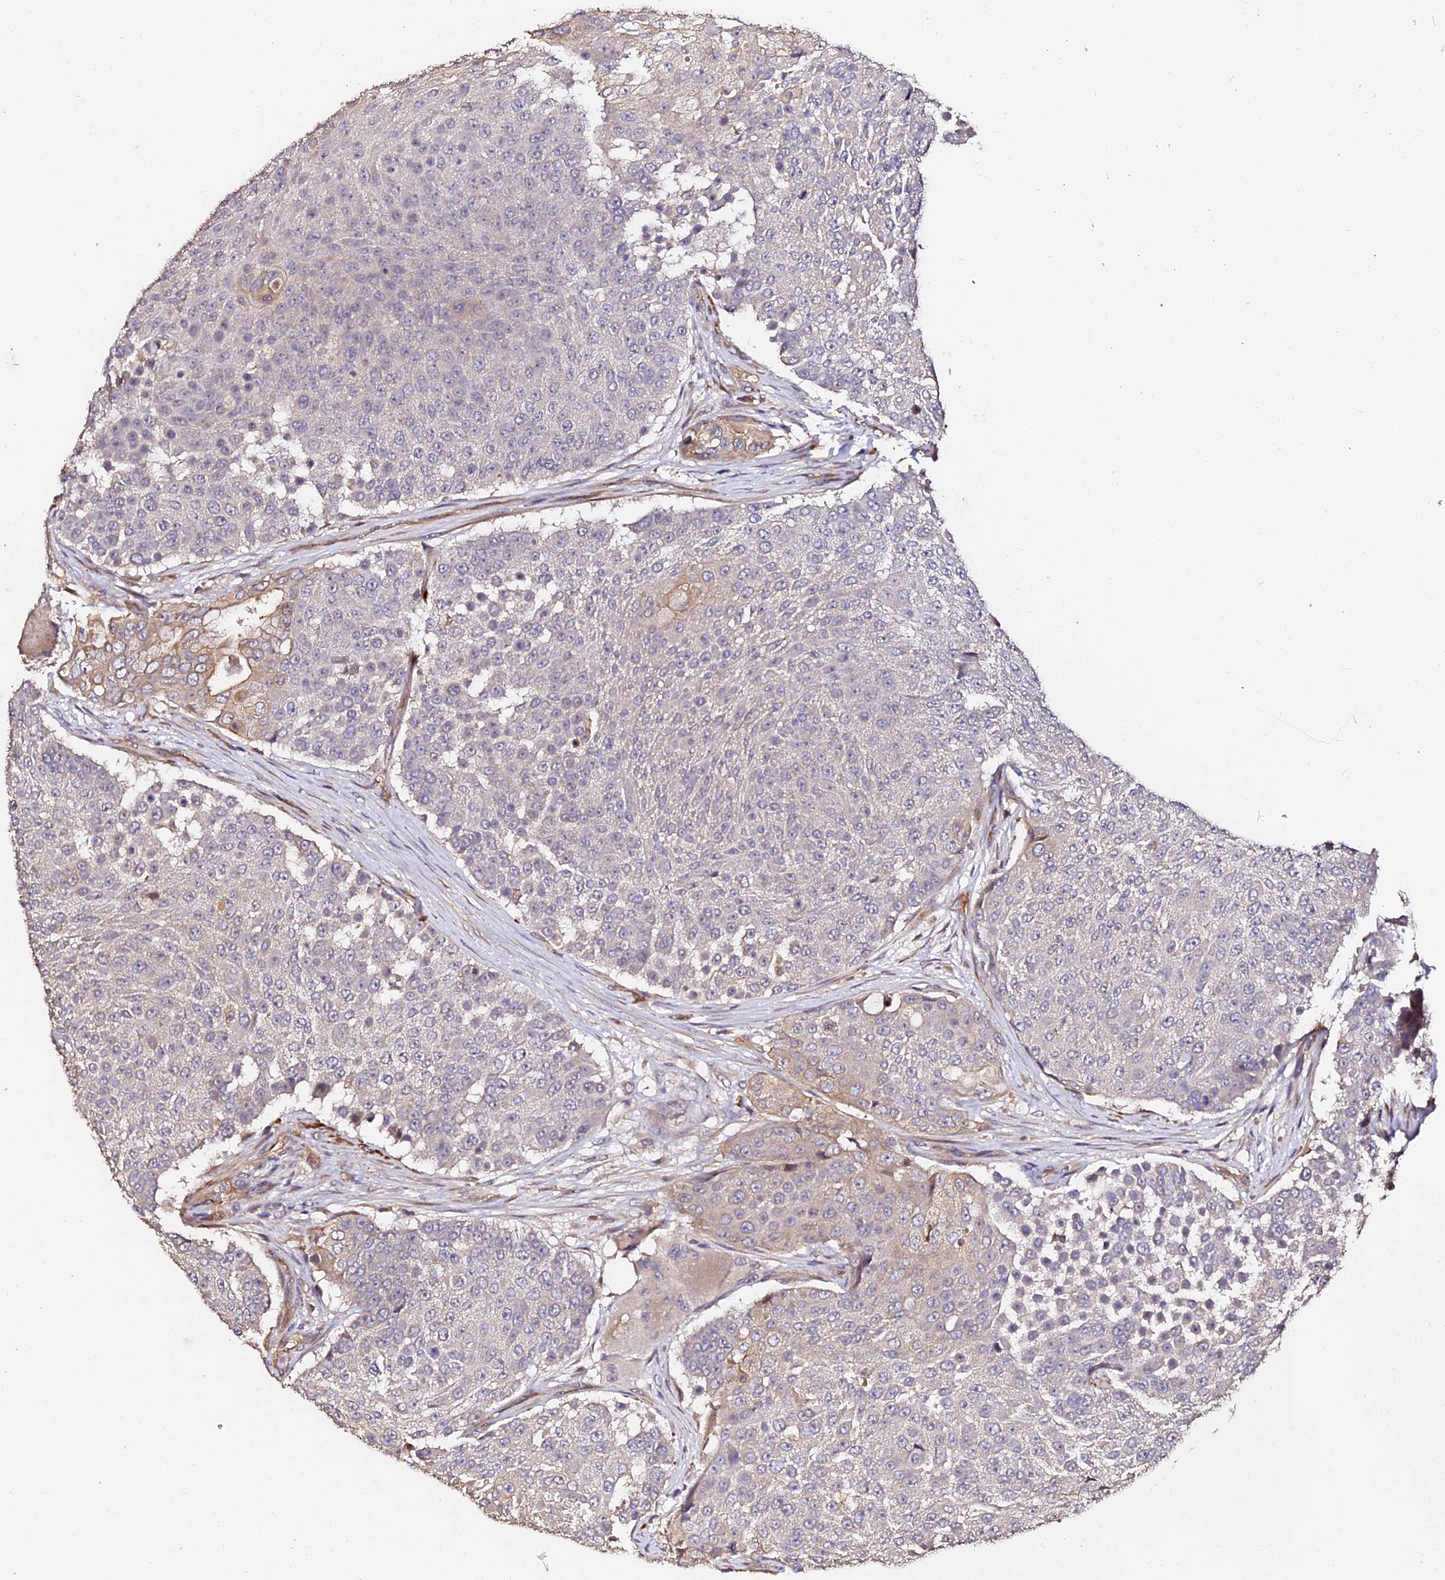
{"staining": {"intensity": "weak", "quantity": "<25%", "location": "cytoplasmic/membranous"}, "tissue": "urothelial cancer", "cell_type": "Tumor cells", "image_type": "cancer", "snomed": [{"axis": "morphology", "description": "Urothelial carcinoma, High grade"}, {"axis": "topography", "description": "Urinary bladder"}], "caption": "Urothelial cancer was stained to show a protein in brown. There is no significant staining in tumor cells.", "gene": "TDO2", "patient": {"sex": "female", "age": 63}}